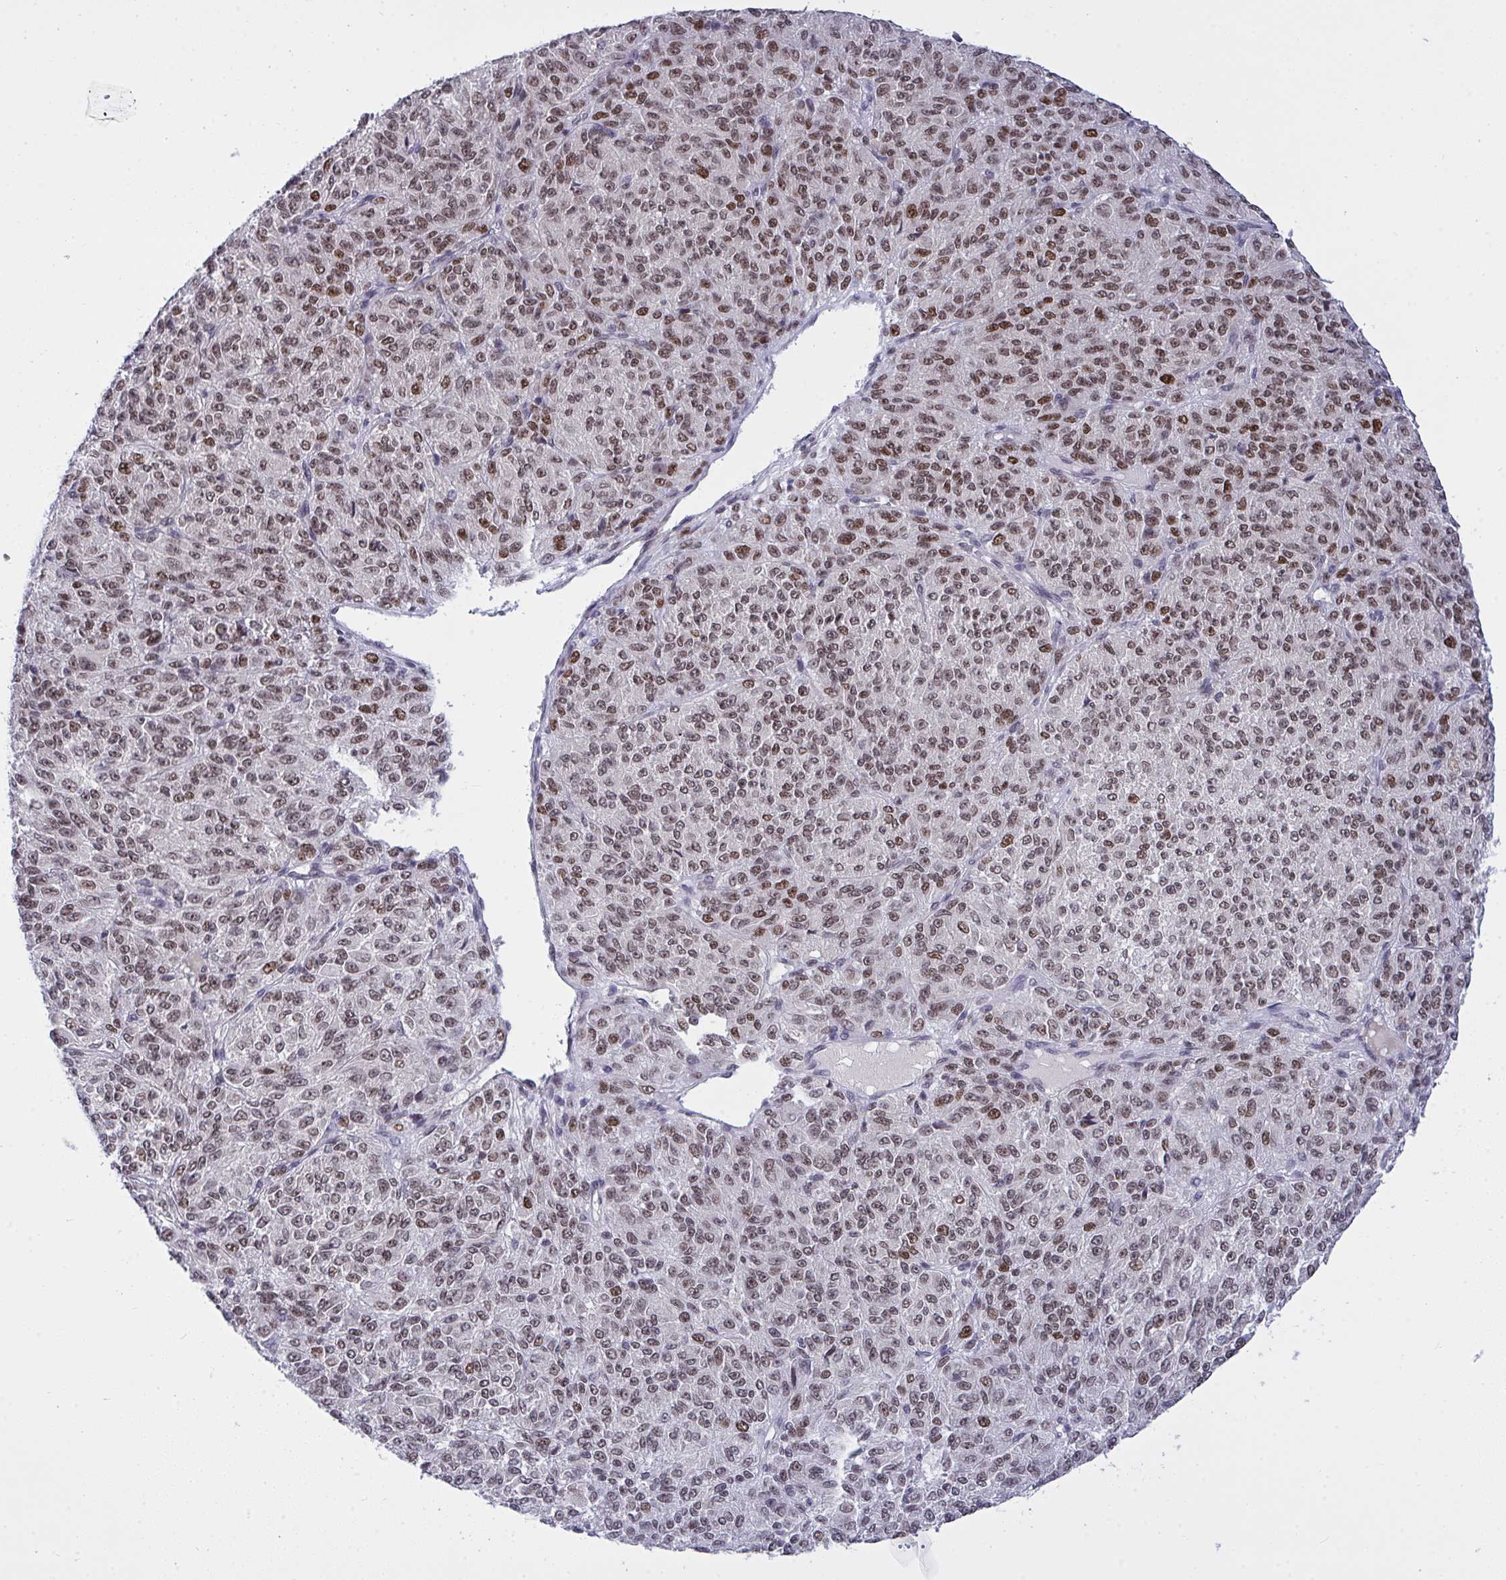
{"staining": {"intensity": "moderate", "quantity": ">75%", "location": "nuclear"}, "tissue": "melanoma", "cell_type": "Tumor cells", "image_type": "cancer", "snomed": [{"axis": "morphology", "description": "Malignant melanoma, Metastatic site"}, {"axis": "topography", "description": "Brain"}], "caption": "Malignant melanoma (metastatic site) stained with a protein marker exhibits moderate staining in tumor cells.", "gene": "RFC4", "patient": {"sex": "female", "age": 56}}